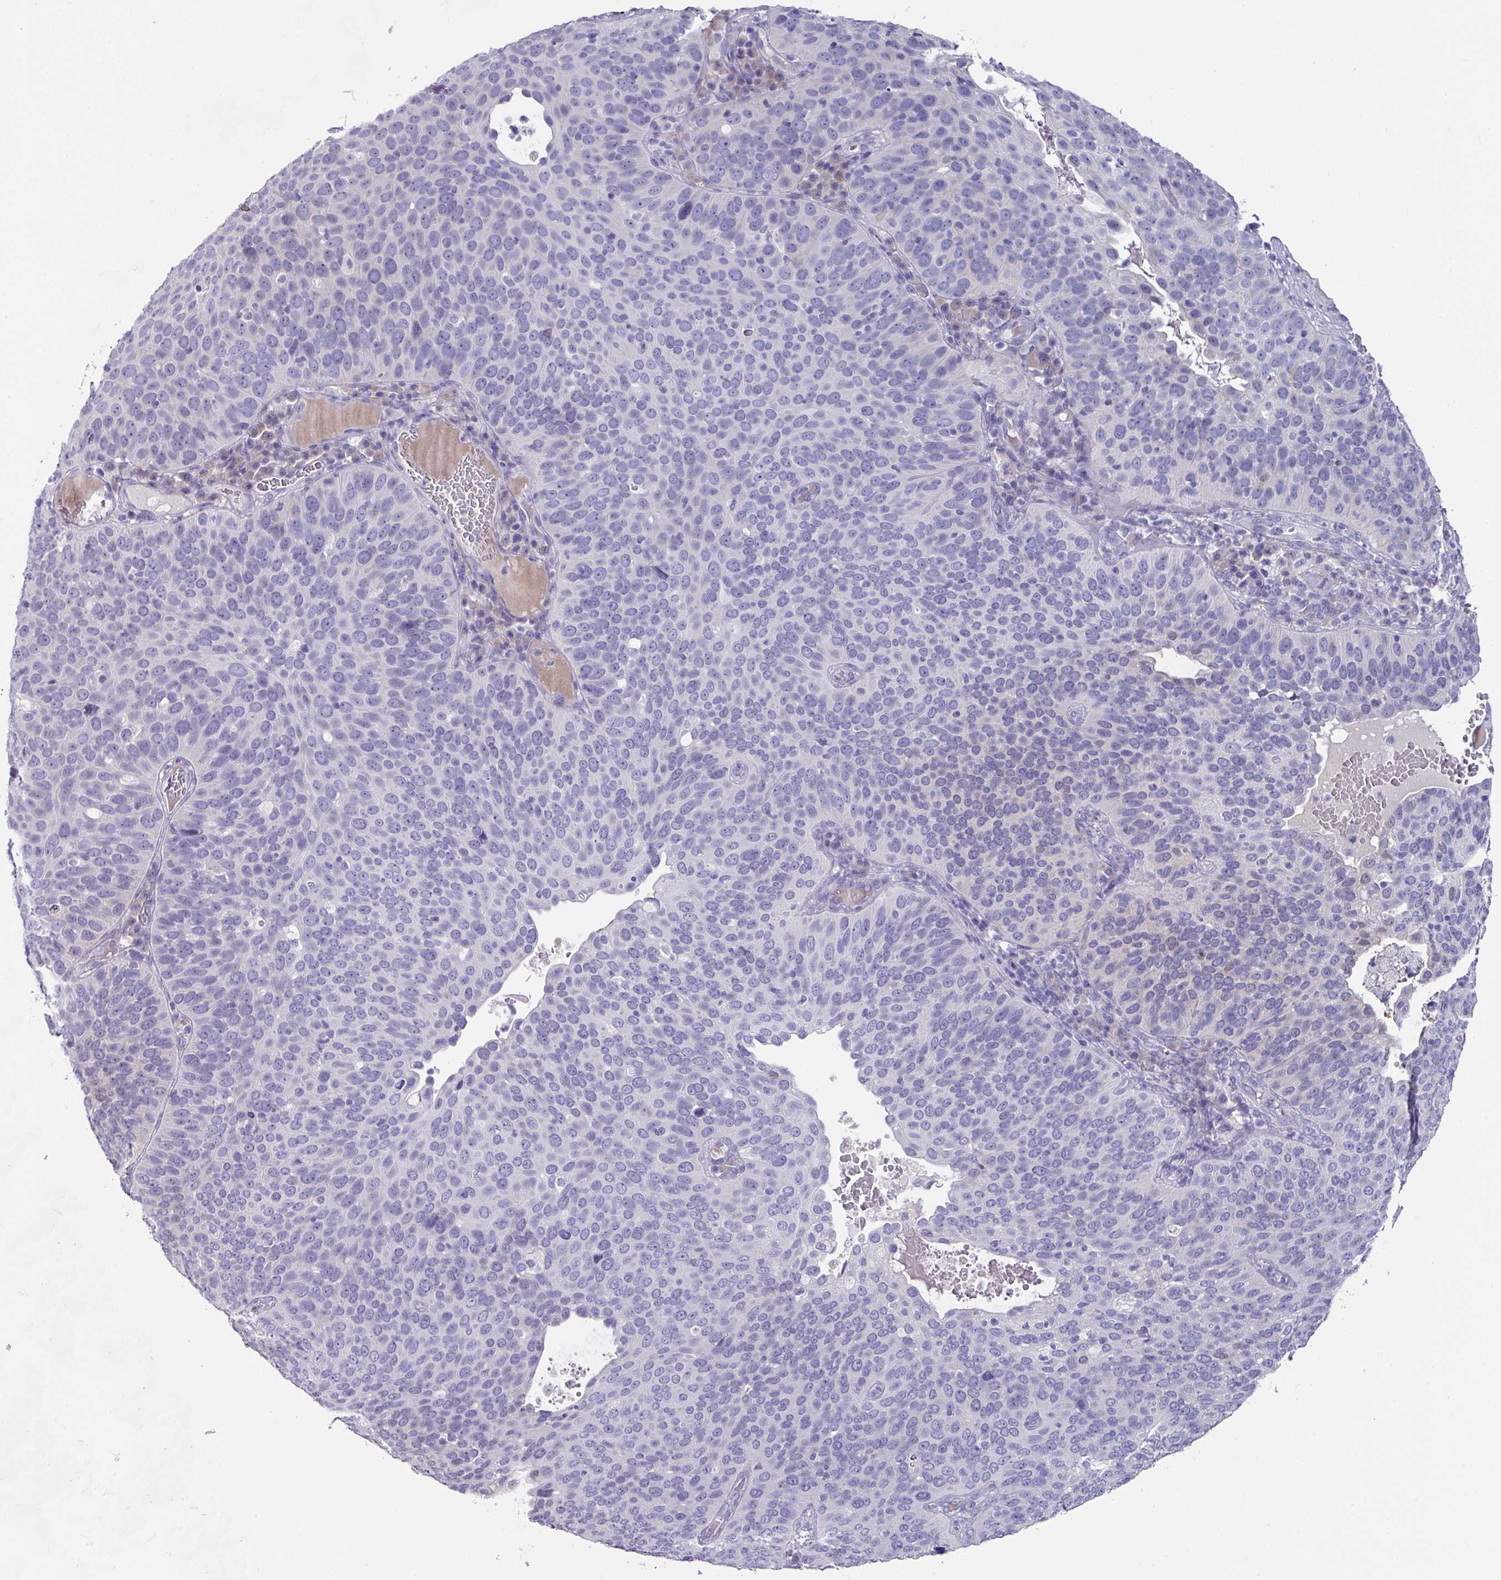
{"staining": {"intensity": "negative", "quantity": "none", "location": "none"}, "tissue": "cervical cancer", "cell_type": "Tumor cells", "image_type": "cancer", "snomed": [{"axis": "morphology", "description": "Squamous cell carcinoma, NOS"}, {"axis": "topography", "description": "Cervix"}], "caption": "Image shows no significant protein positivity in tumor cells of cervical squamous cell carcinoma.", "gene": "DEFB115", "patient": {"sex": "female", "age": 36}}